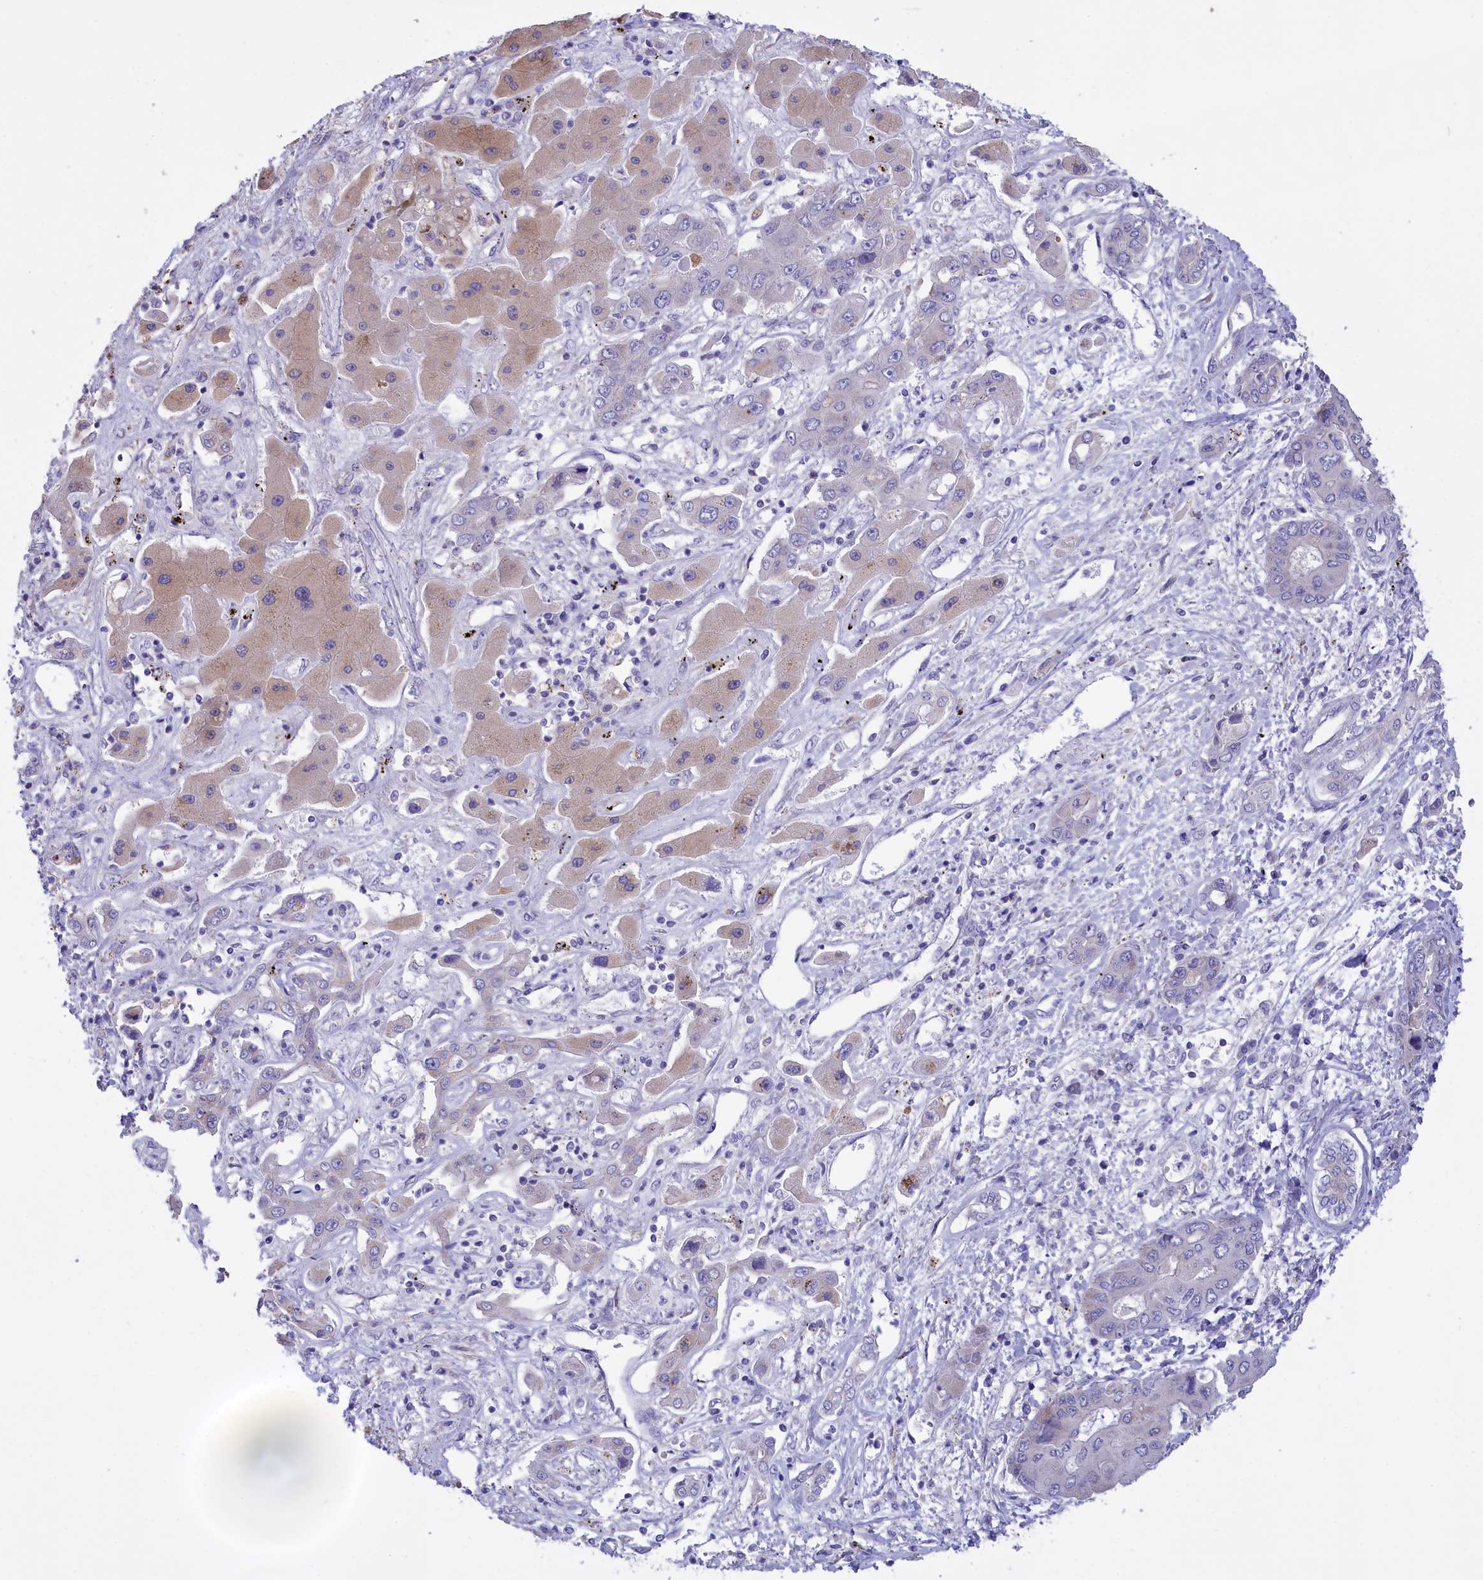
{"staining": {"intensity": "moderate", "quantity": "<25%", "location": "cytoplasmic/membranous"}, "tissue": "liver cancer", "cell_type": "Tumor cells", "image_type": "cancer", "snomed": [{"axis": "morphology", "description": "Cholangiocarcinoma"}, {"axis": "topography", "description": "Liver"}], "caption": "This image reveals liver cancer stained with immunohistochemistry (IHC) to label a protein in brown. The cytoplasmic/membranous of tumor cells show moderate positivity for the protein. Nuclei are counter-stained blue.", "gene": "CYP2U1", "patient": {"sex": "male", "age": 67}}